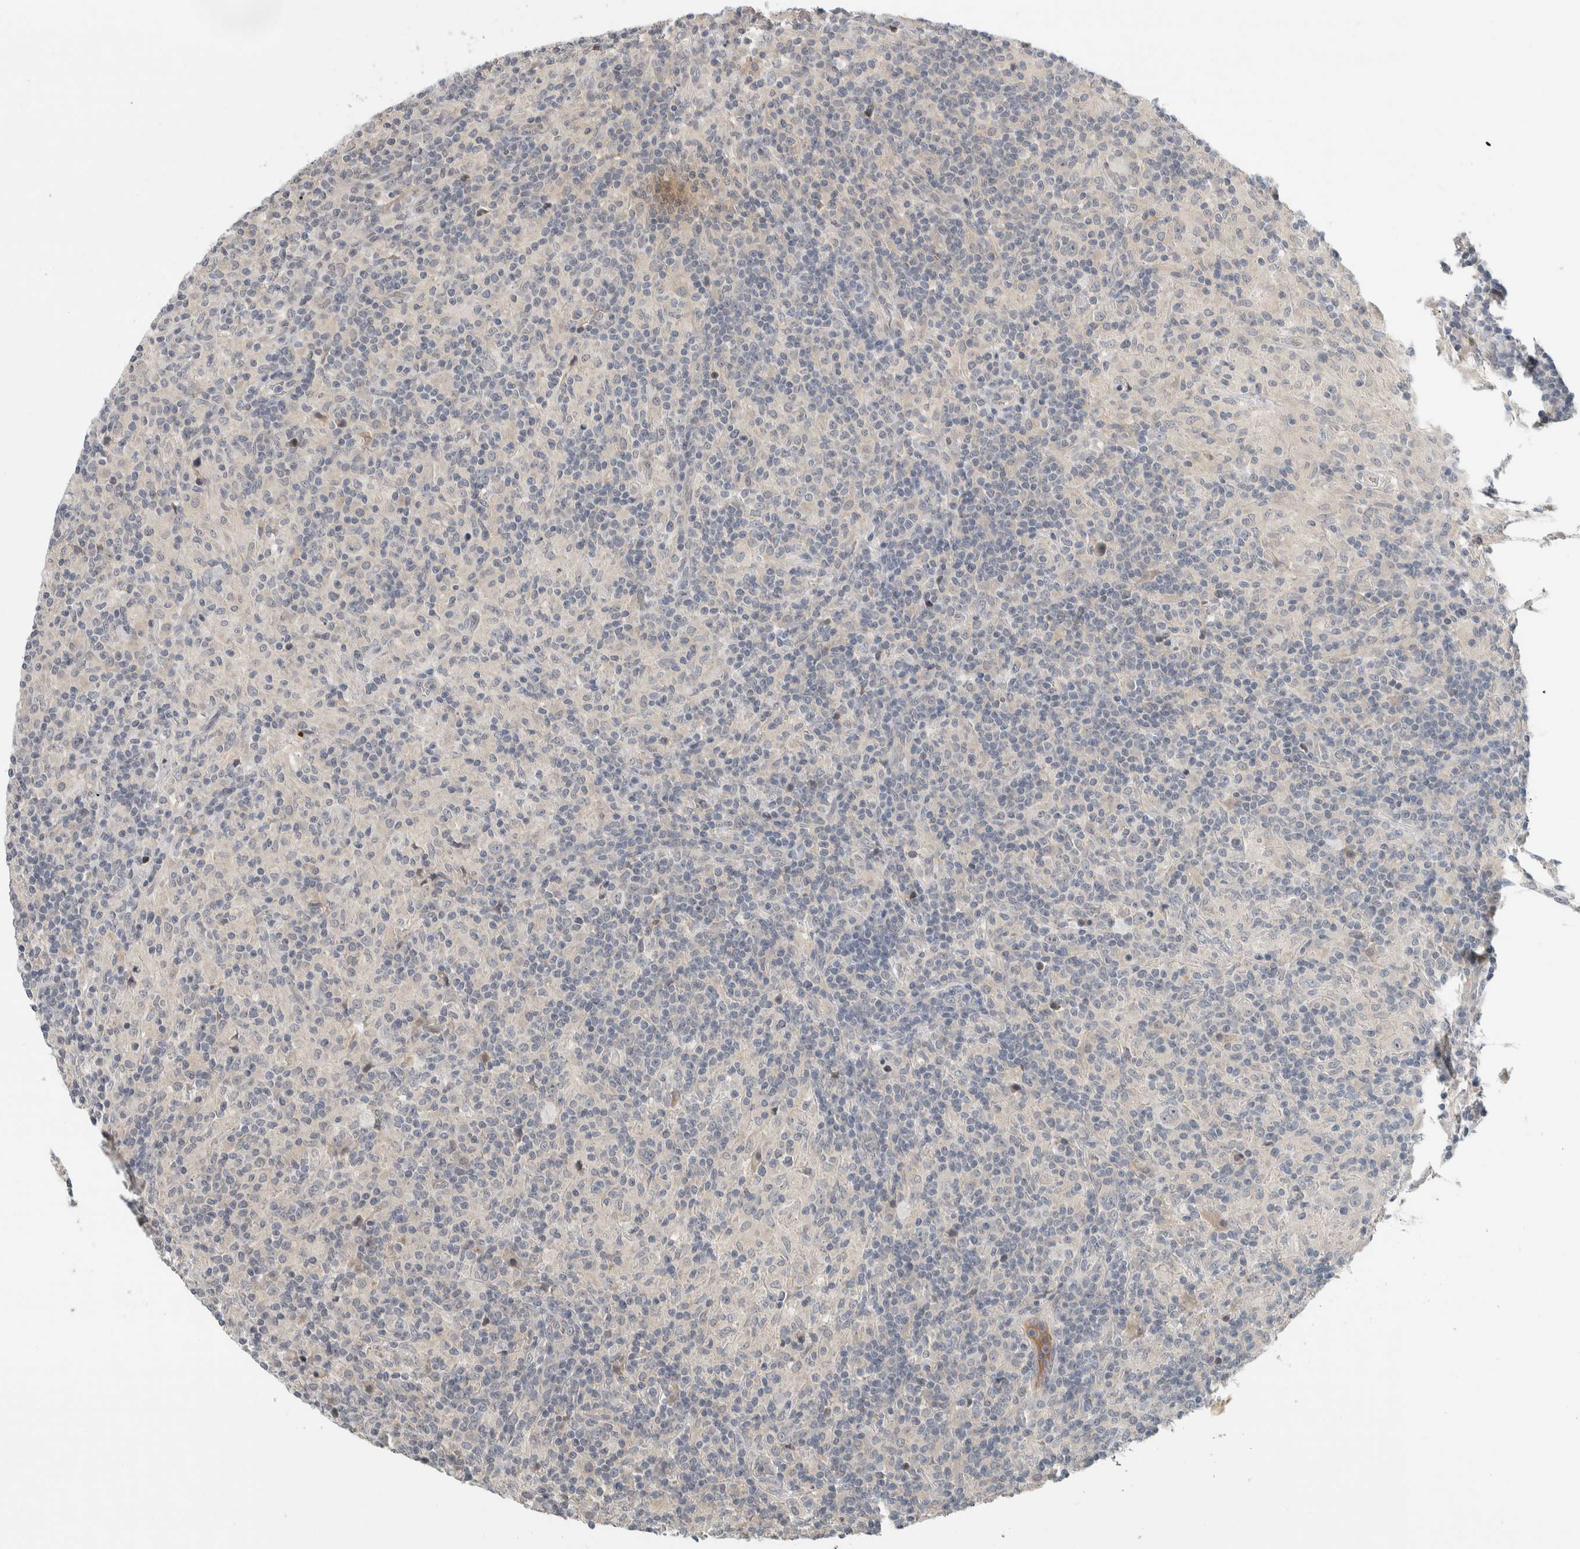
{"staining": {"intensity": "negative", "quantity": "none", "location": "none"}, "tissue": "lymphoma", "cell_type": "Tumor cells", "image_type": "cancer", "snomed": [{"axis": "morphology", "description": "Hodgkin's disease, NOS"}, {"axis": "topography", "description": "Lymph node"}], "caption": "This is a micrograph of immunohistochemistry (IHC) staining of lymphoma, which shows no expression in tumor cells.", "gene": "AFP", "patient": {"sex": "male", "age": 70}}